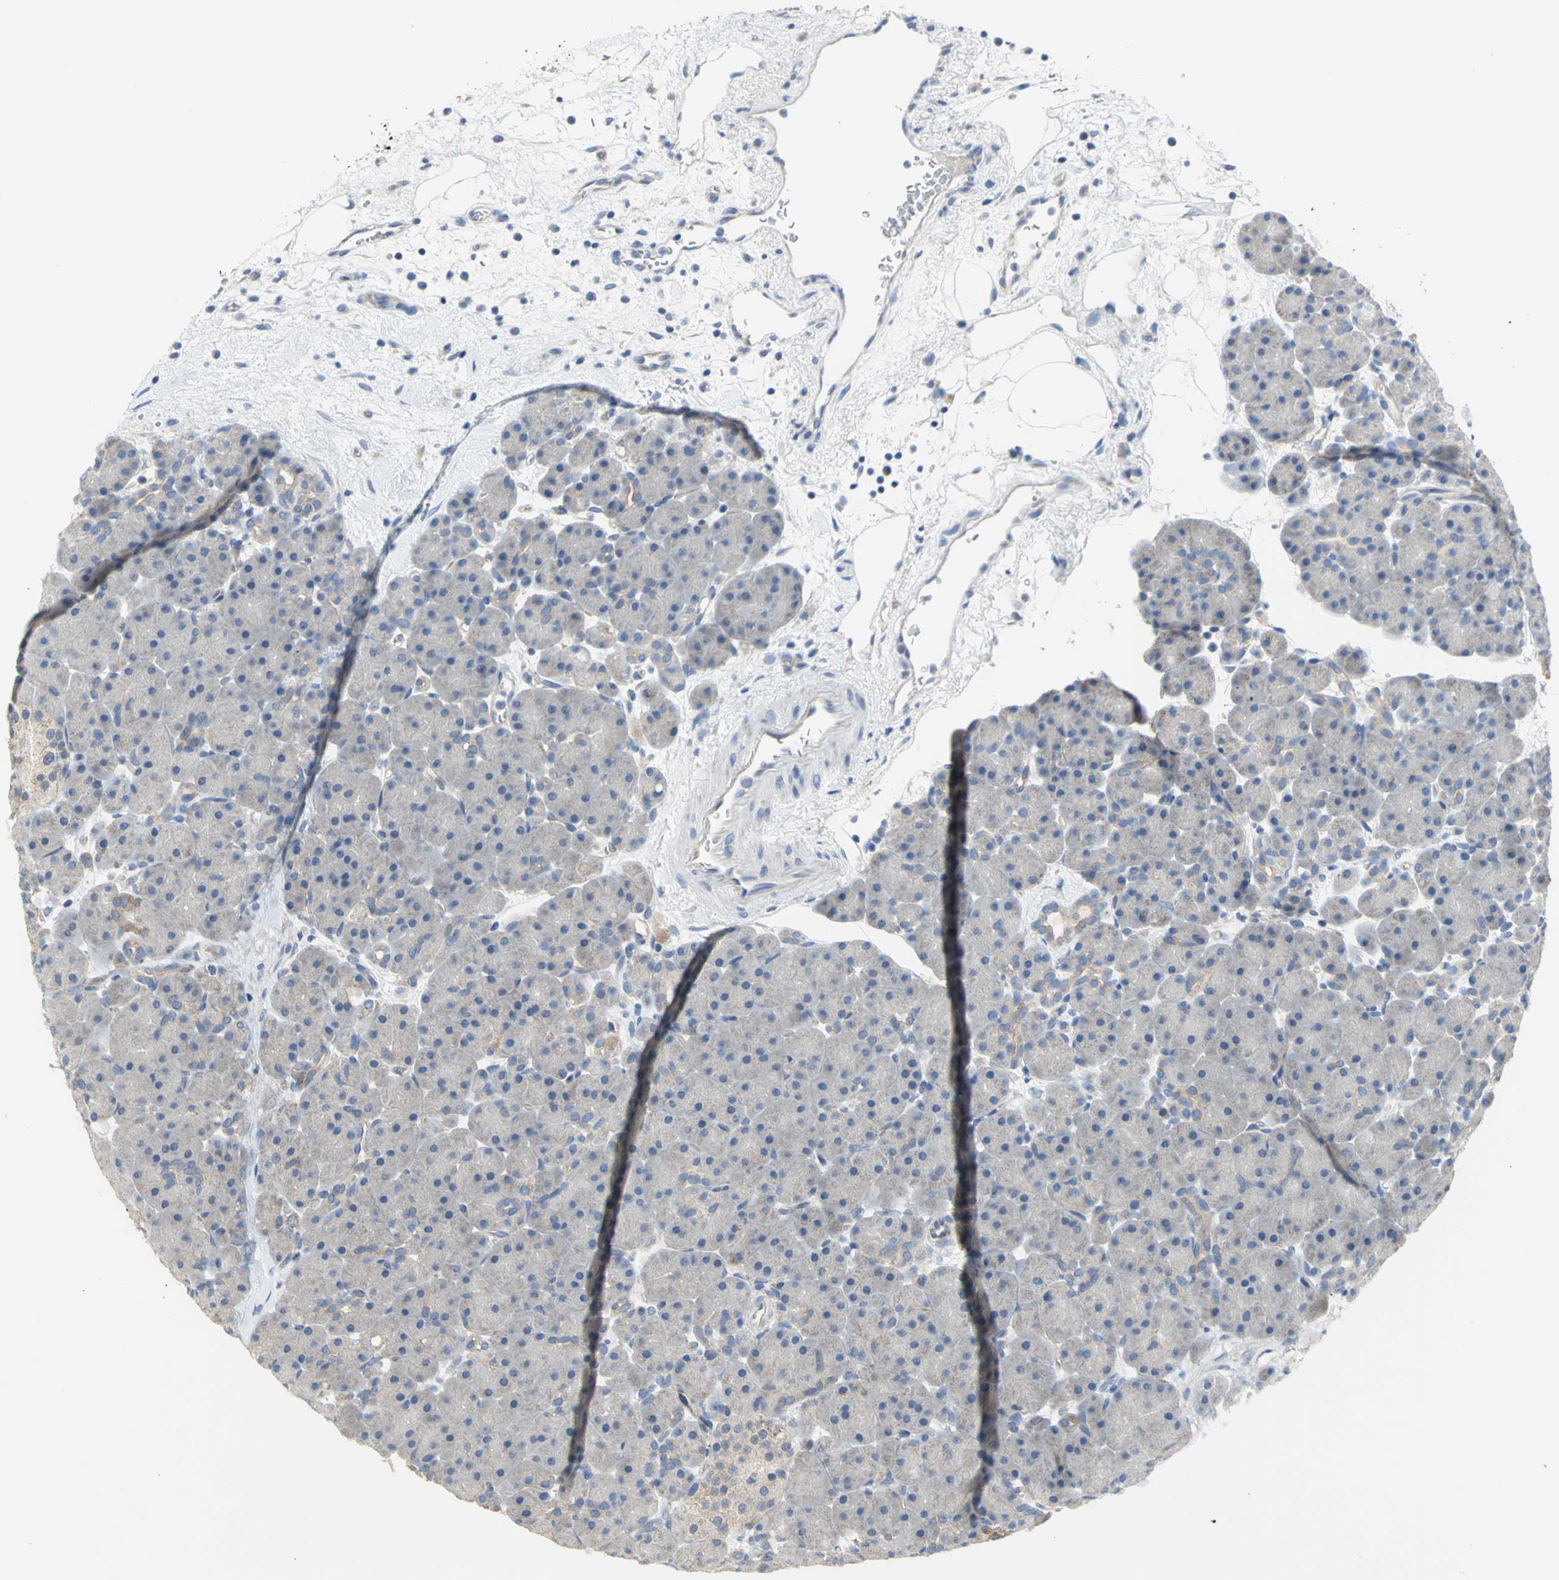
{"staining": {"intensity": "negative", "quantity": "none", "location": "none"}, "tissue": "pancreas", "cell_type": "Exocrine glandular cells", "image_type": "normal", "snomed": [{"axis": "morphology", "description": "Normal tissue, NOS"}, {"axis": "topography", "description": "Pancreas"}], "caption": "Immunohistochemical staining of normal human pancreas shows no significant staining in exocrine glandular cells. (DAB (3,3'-diaminobenzidine) immunohistochemistry with hematoxylin counter stain).", "gene": "HTR1F", "patient": {"sex": "male", "age": 66}}